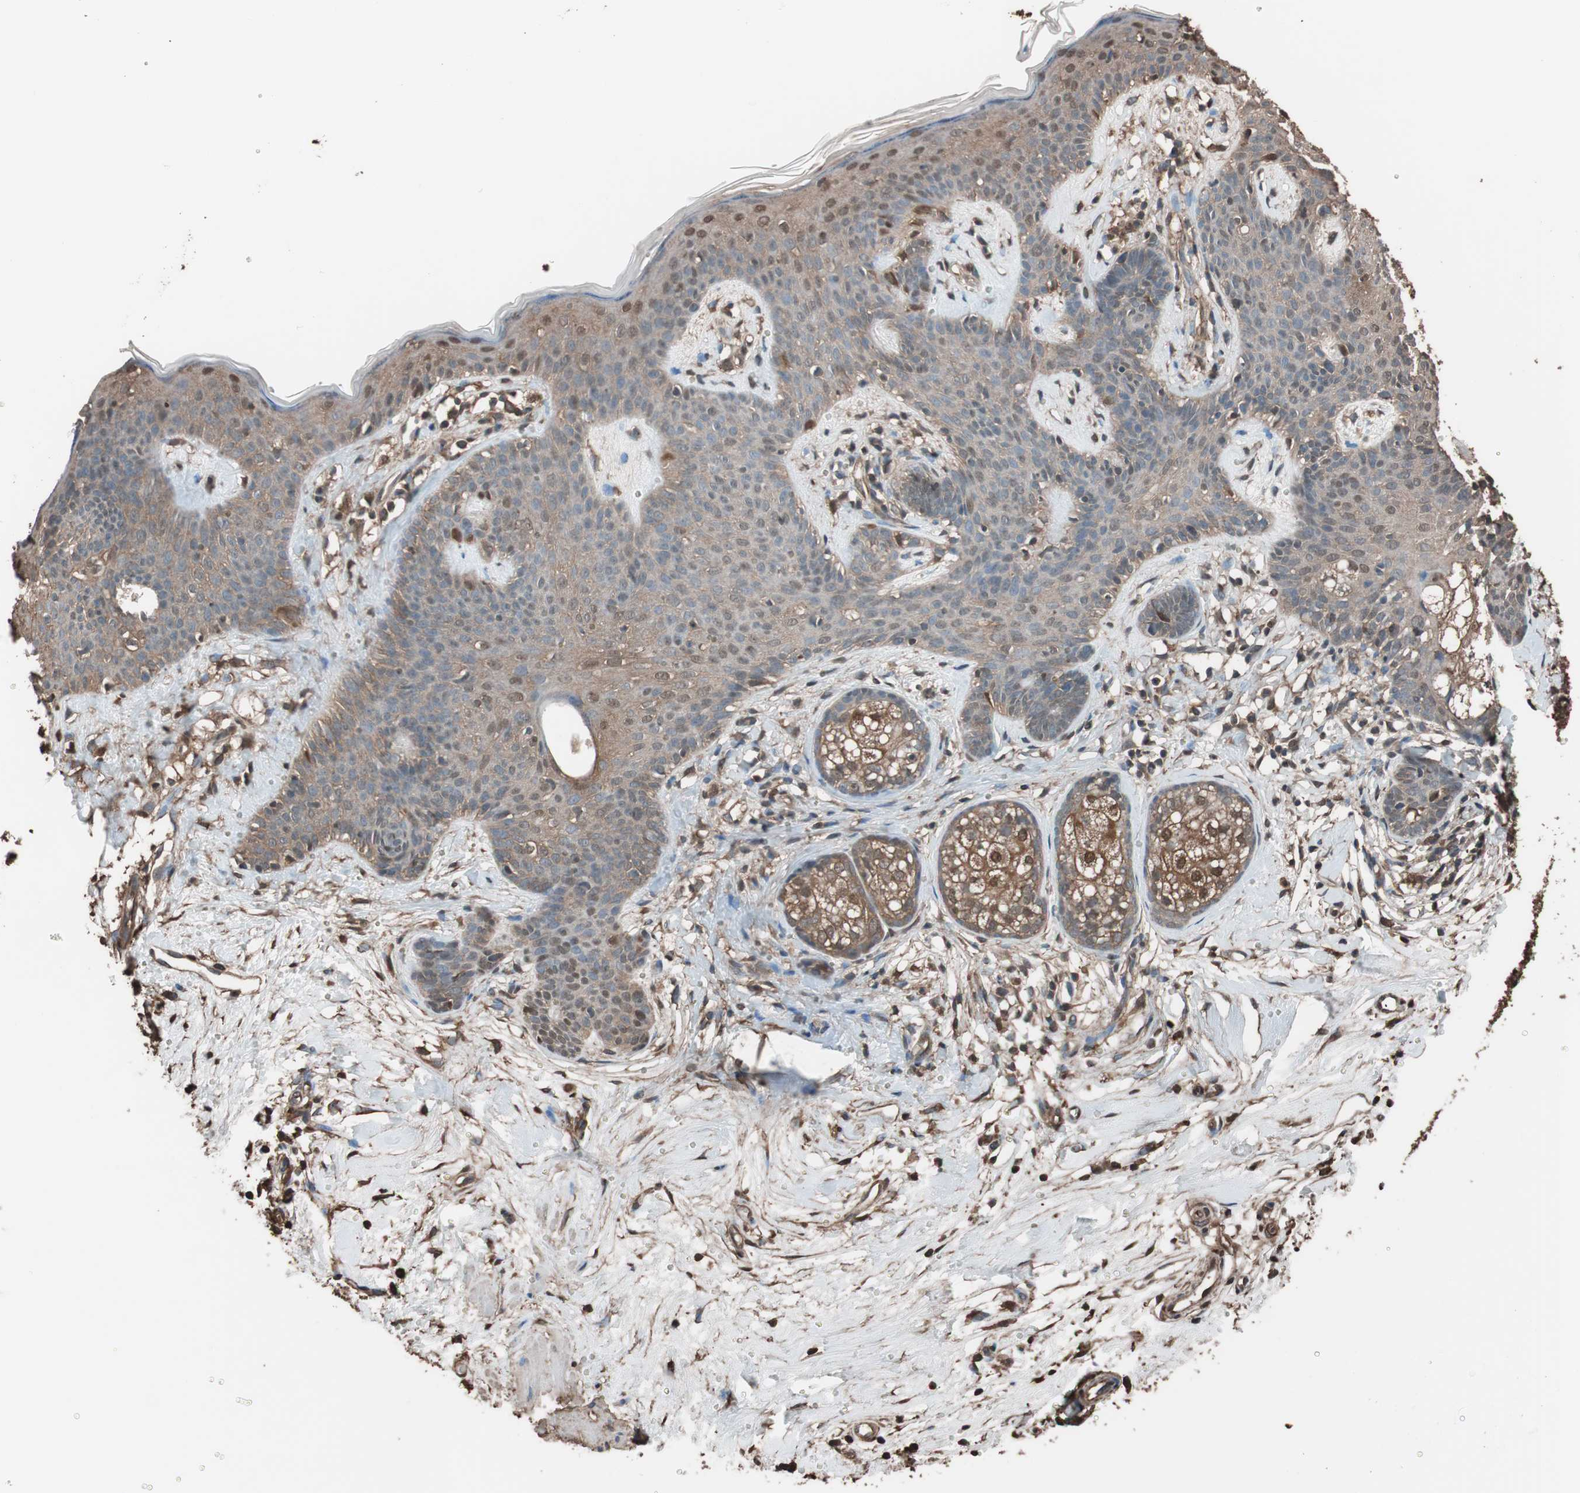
{"staining": {"intensity": "moderate", "quantity": ">75%", "location": "cytoplasmic/membranous,nuclear"}, "tissue": "skin cancer", "cell_type": "Tumor cells", "image_type": "cancer", "snomed": [{"axis": "morphology", "description": "Developmental malformation"}, {"axis": "morphology", "description": "Basal cell carcinoma"}, {"axis": "topography", "description": "Skin"}], "caption": "Skin basal cell carcinoma stained with a protein marker exhibits moderate staining in tumor cells.", "gene": "CALM2", "patient": {"sex": "female", "age": 62}}